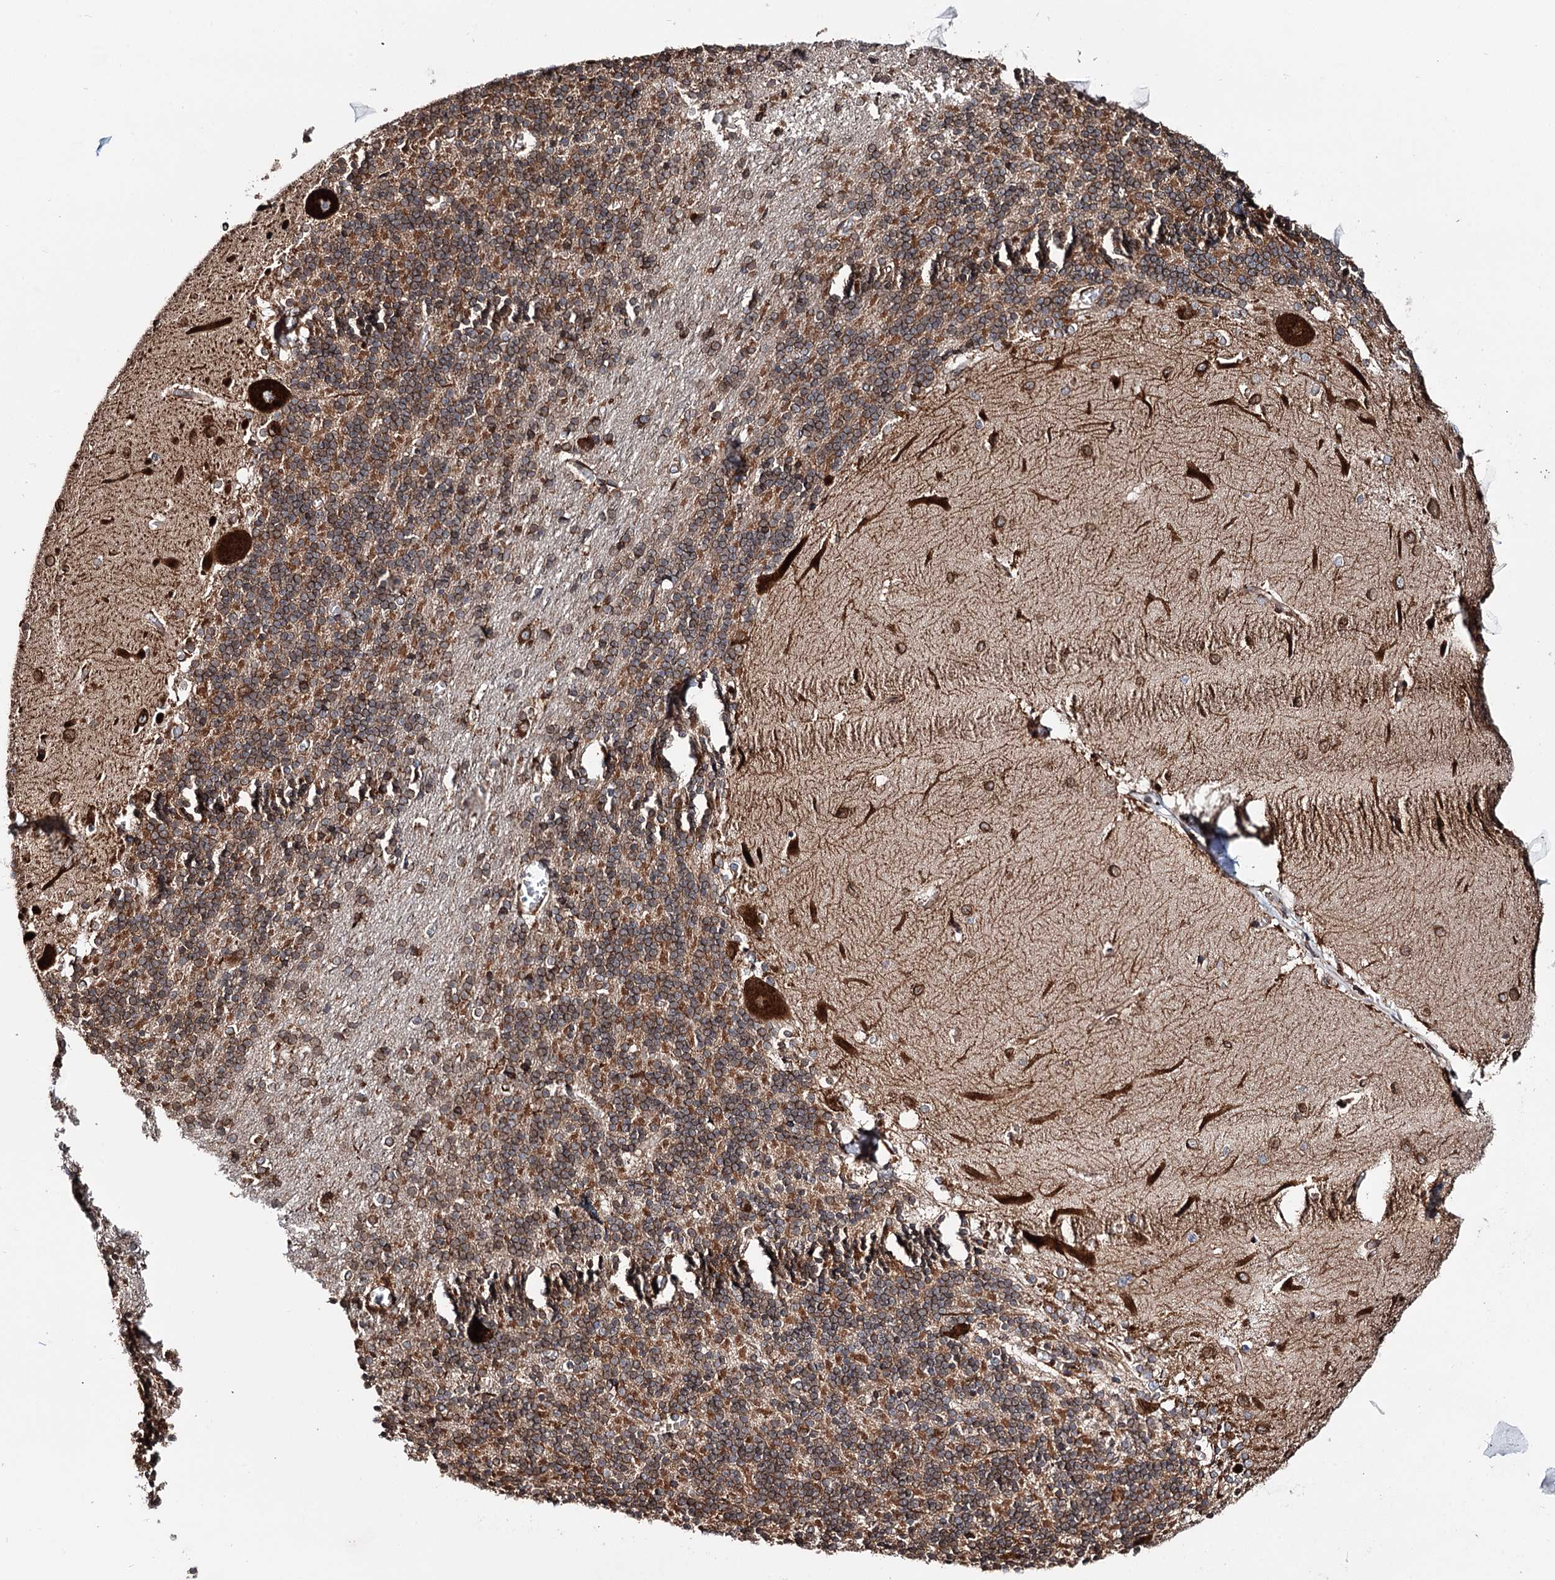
{"staining": {"intensity": "strong", "quantity": ">75%", "location": "cytoplasmic/membranous"}, "tissue": "cerebellum", "cell_type": "Cells in granular layer", "image_type": "normal", "snomed": [{"axis": "morphology", "description": "Normal tissue, NOS"}, {"axis": "topography", "description": "Cerebellum"}], "caption": "A high amount of strong cytoplasmic/membranous positivity is identified in approximately >75% of cells in granular layer in benign cerebellum.", "gene": "ERP29", "patient": {"sex": "male", "age": 37}}